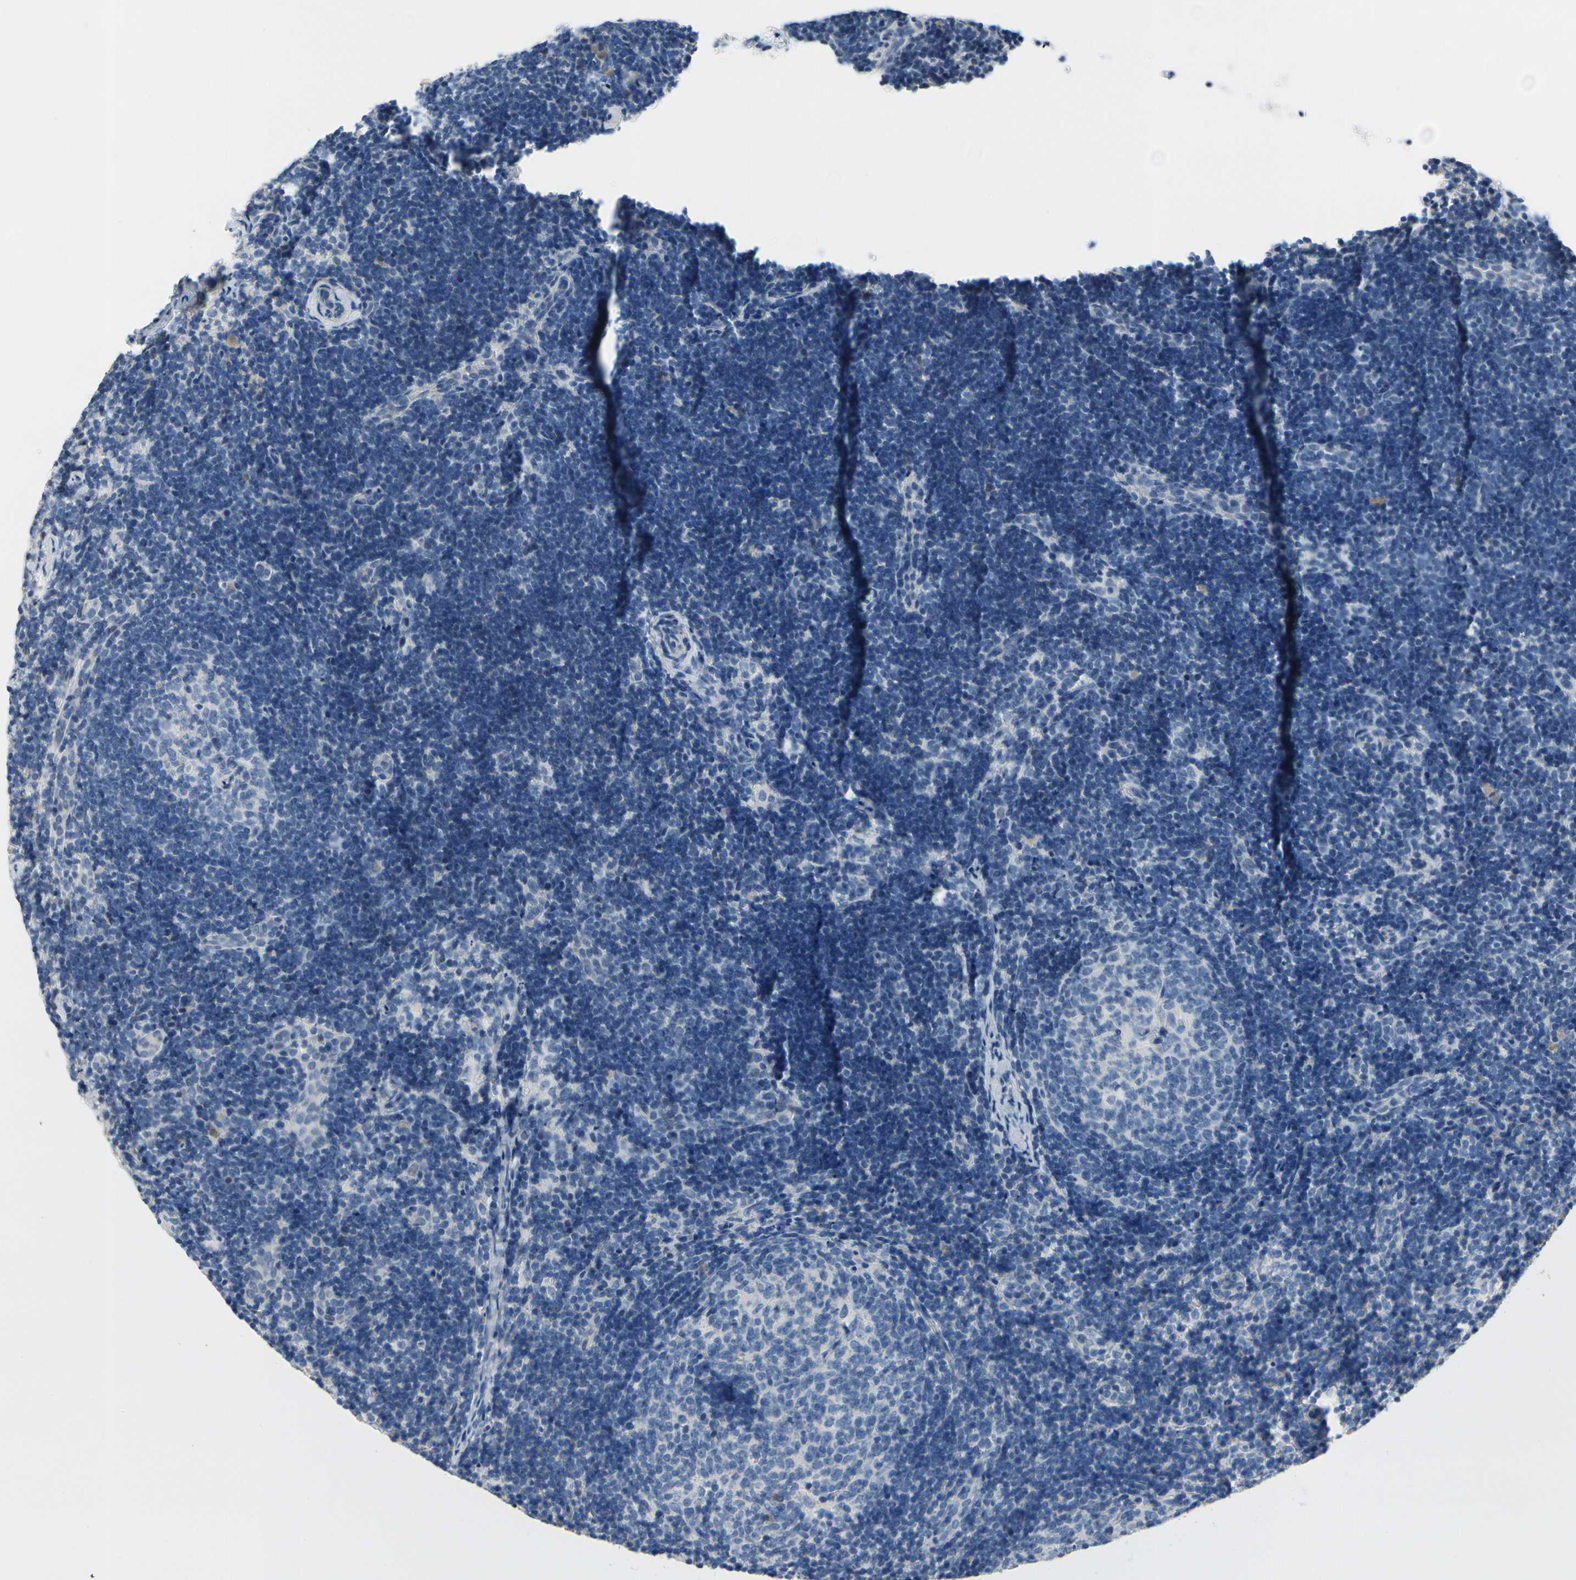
{"staining": {"intensity": "negative", "quantity": "none", "location": "none"}, "tissue": "lymph node", "cell_type": "Germinal center cells", "image_type": "normal", "snomed": [{"axis": "morphology", "description": "Normal tissue, NOS"}, {"axis": "topography", "description": "Lymph node"}], "caption": "Protein analysis of benign lymph node shows no significant expression in germinal center cells. (Brightfield microscopy of DAB IHC at high magnification).", "gene": "MUC5B", "patient": {"sex": "female", "age": 14}}